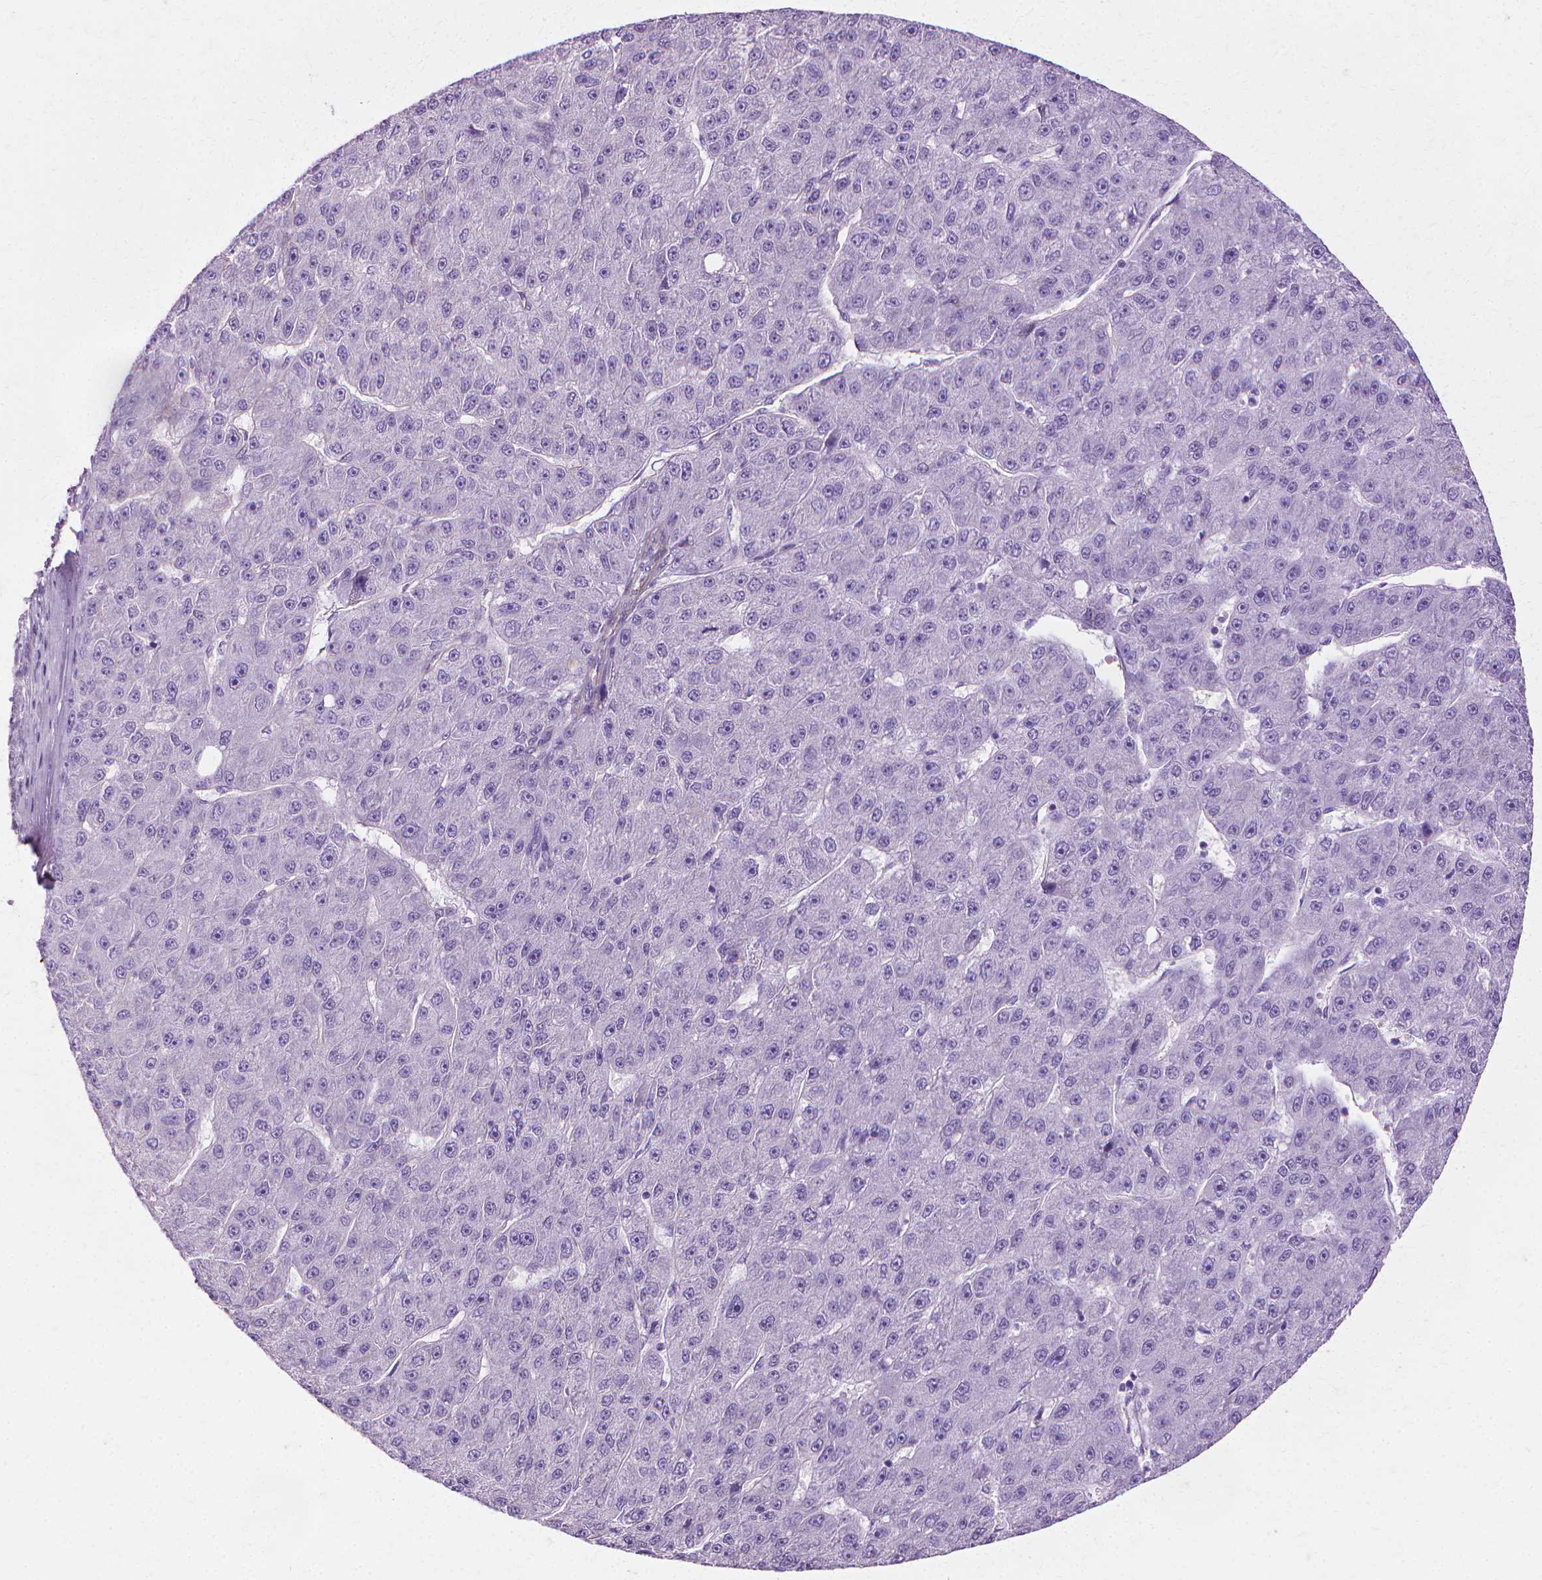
{"staining": {"intensity": "negative", "quantity": "none", "location": "none"}, "tissue": "liver cancer", "cell_type": "Tumor cells", "image_type": "cancer", "snomed": [{"axis": "morphology", "description": "Carcinoma, Hepatocellular, NOS"}, {"axis": "topography", "description": "Liver"}], "caption": "Hepatocellular carcinoma (liver) stained for a protein using immunohistochemistry demonstrates no expression tumor cells.", "gene": "CFAP157", "patient": {"sex": "male", "age": 67}}